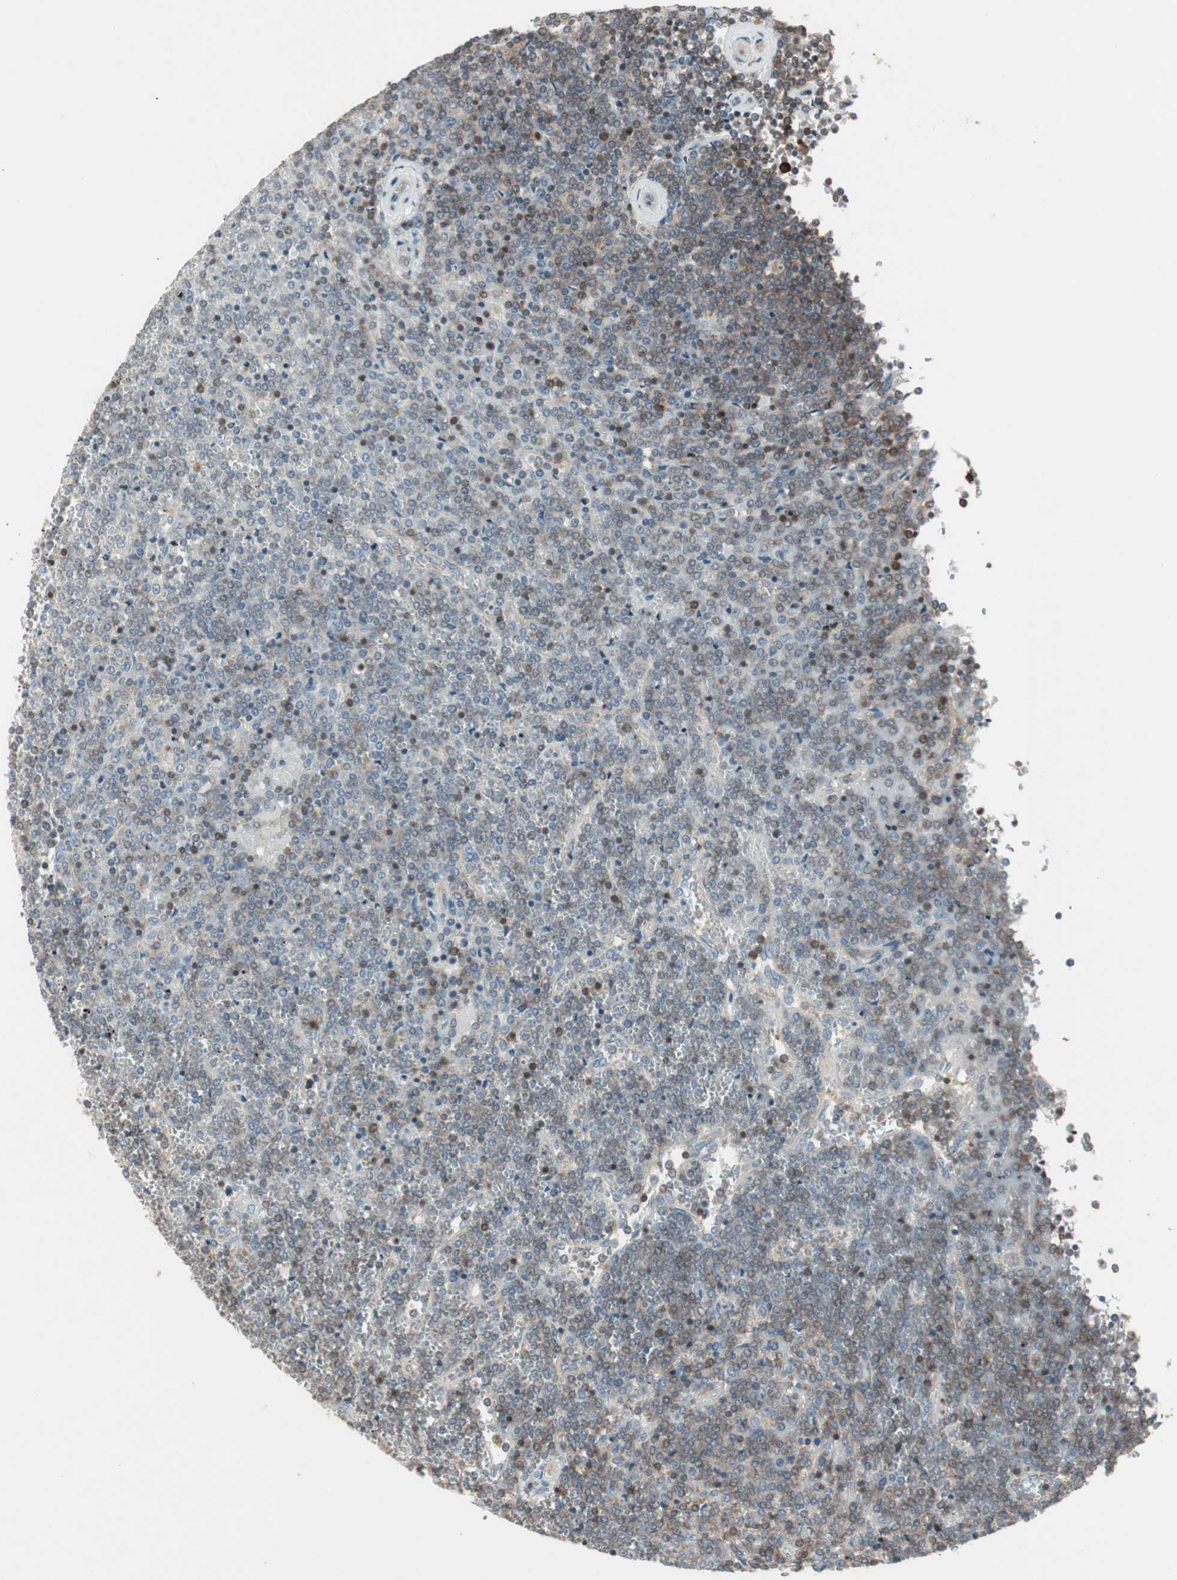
{"staining": {"intensity": "moderate", "quantity": "25%-75%", "location": "cytoplasmic/membranous"}, "tissue": "lymphoma", "cell_type": "Tumor cells", "image_type": "cancer", "snomed": [{"axis": "morphology", "description": "Malignant lymphoma, non-Hodgkin's type, Low grade"}, {"axis": "topography", "description": "Spleen"}], "caption": "Immunohistochemistry (DAB (3,3'-diaminobenzidine)) staining of lymphoma displays moderate cytoplasmic/membranous protein positivity in about 25%-75% of tumor cells.", "gene": "ARHGEF1", "patient": {"sex": "female", "age": 19}}